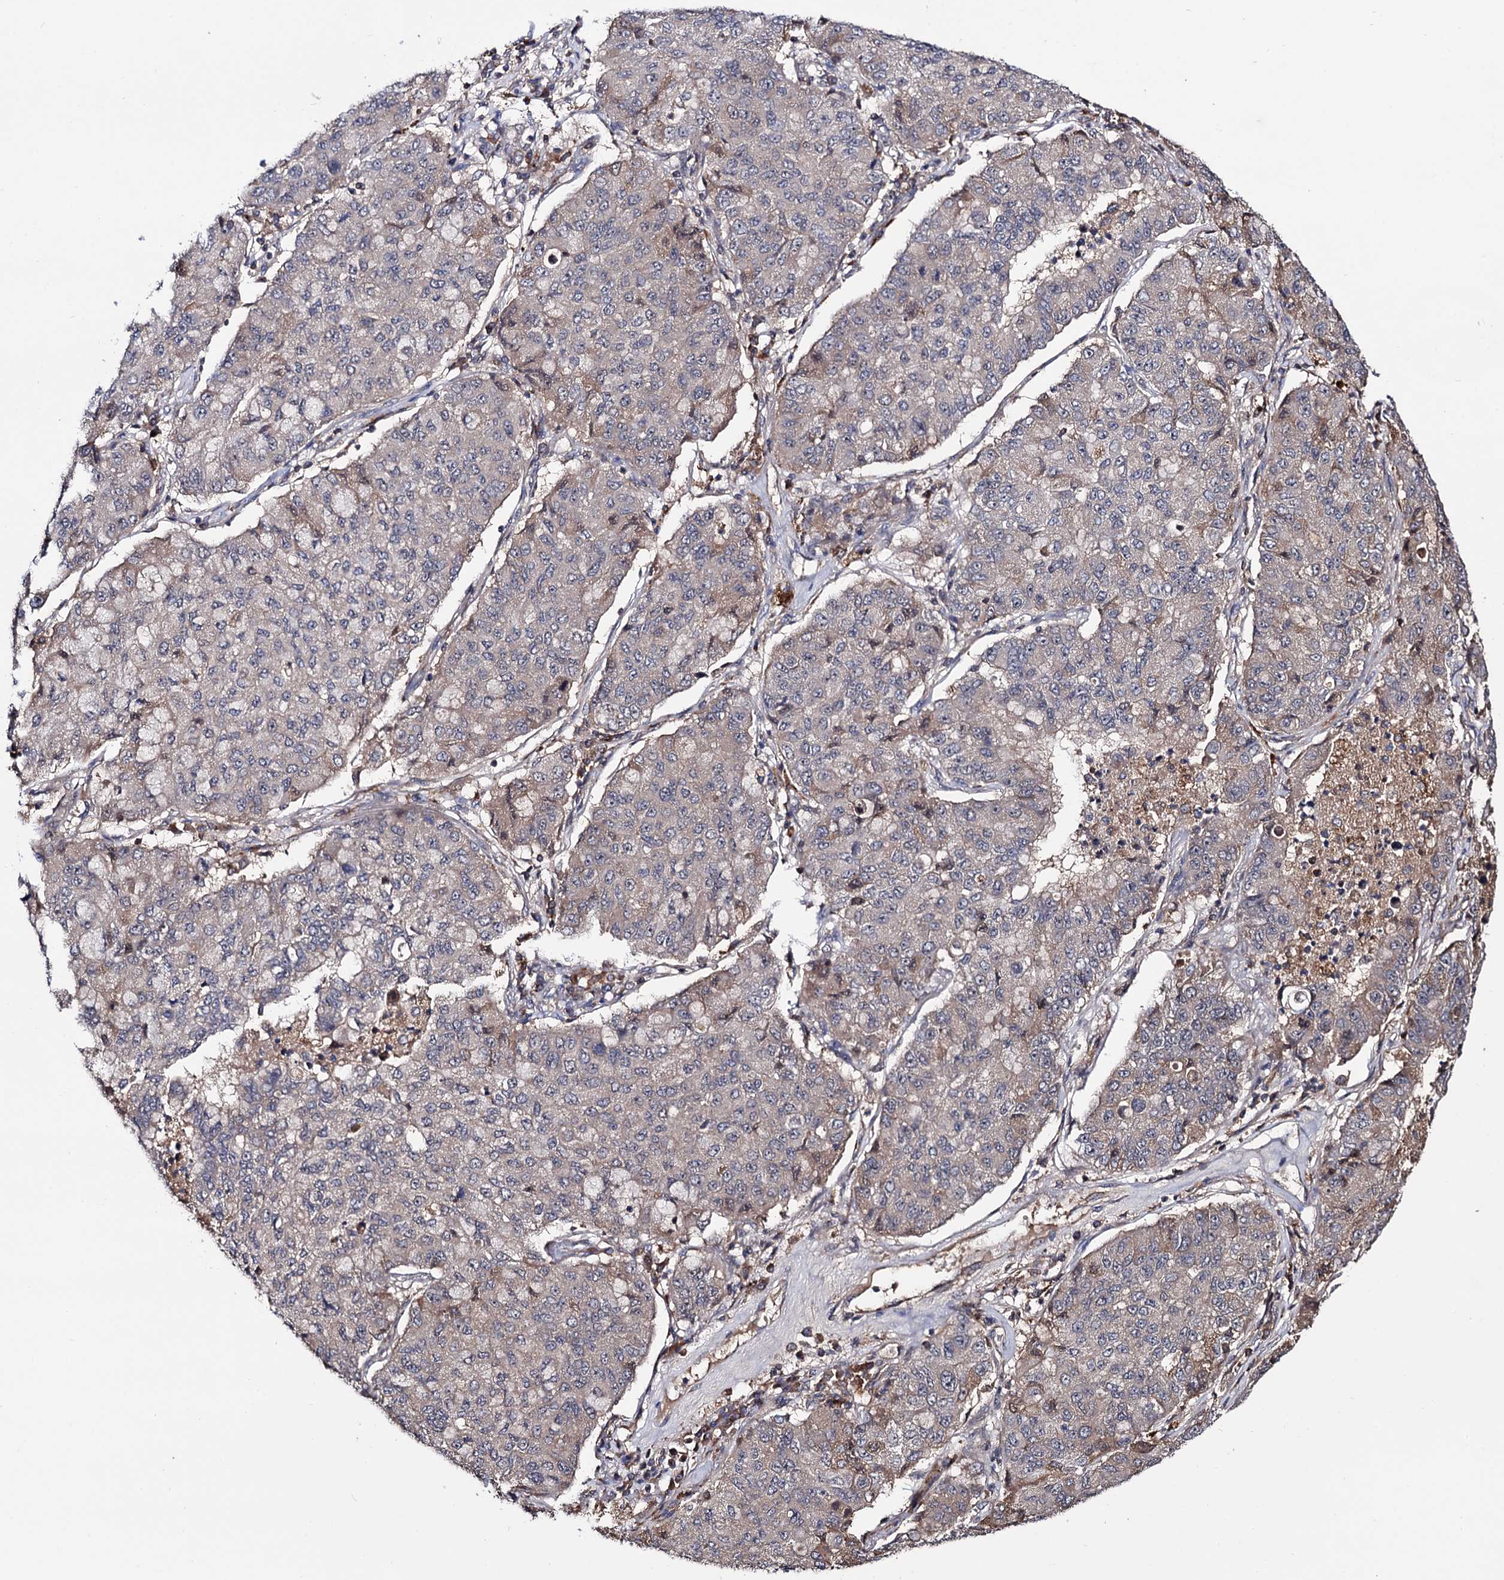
{"staining": {"intensity": "weak", "quantity": "<25%", "location": "cytoplasmic/membranous"}, "tissue": "lung cancer", "cell_type": "Tumor cells", "image_type": "cancer", "snomed": [{"axis": "morphology", "description": "Squamous cell carcinoma, NOS"}, {"axis": "topography", "description": "Lung"}], "caption": "High power microscopy photomicrograph of an immunohistochemistry (IHC) histopathology image of lung squamous cell carcinoma, revealing no significant staining in tumor cells.", "gene": "MICAL2", "patient": {"sex": "male", "age": 74}}